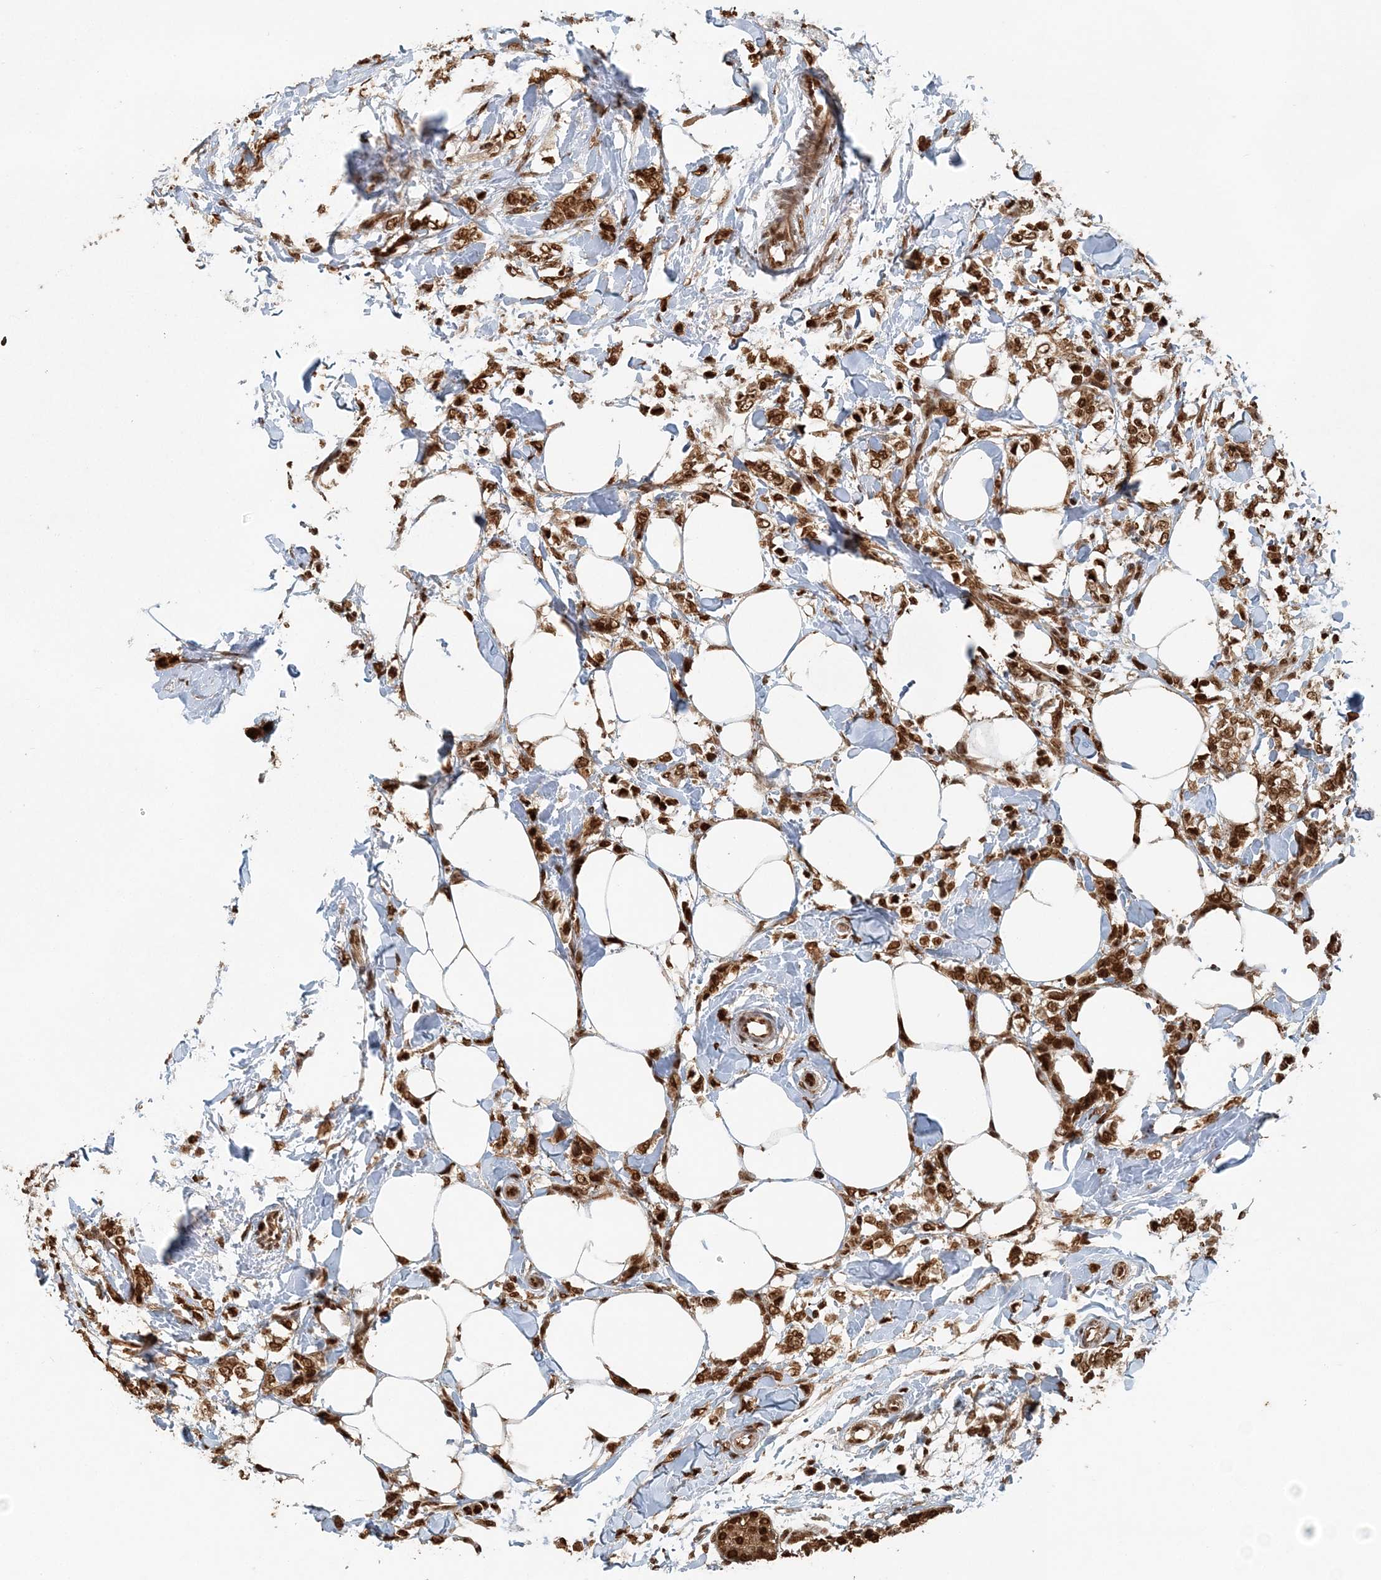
{"staining": {"intensity": "moderate", "quantity": ">75%", "location": "cytoplasmic/membranous,nuclear"}, "tissue": "breast cancer", "cell_type": "Tumor cells", "image_type": "cancer", "snomed": [{"axis": "morphology", "description": "Lobular carcinoma, in situ"}, {"axis": "morphology", "description": "Lobular carcinoma"}, {"axis": "topography", "description": "Breast"}], "caption": "Immunohistochemistry (IHC) photomicrograph of neoplastic tissue: human breast cancer stained using IHC exhibits medium levels of moderate protein expression localized specifically in the cytoplasmic/membranous and nuclear of tumor cells, appearing as a cytoplasmic/membranous and nuclear brown color.", "gene": "ARHGAP35", "patient": {"sex": "female", "age": 41}}